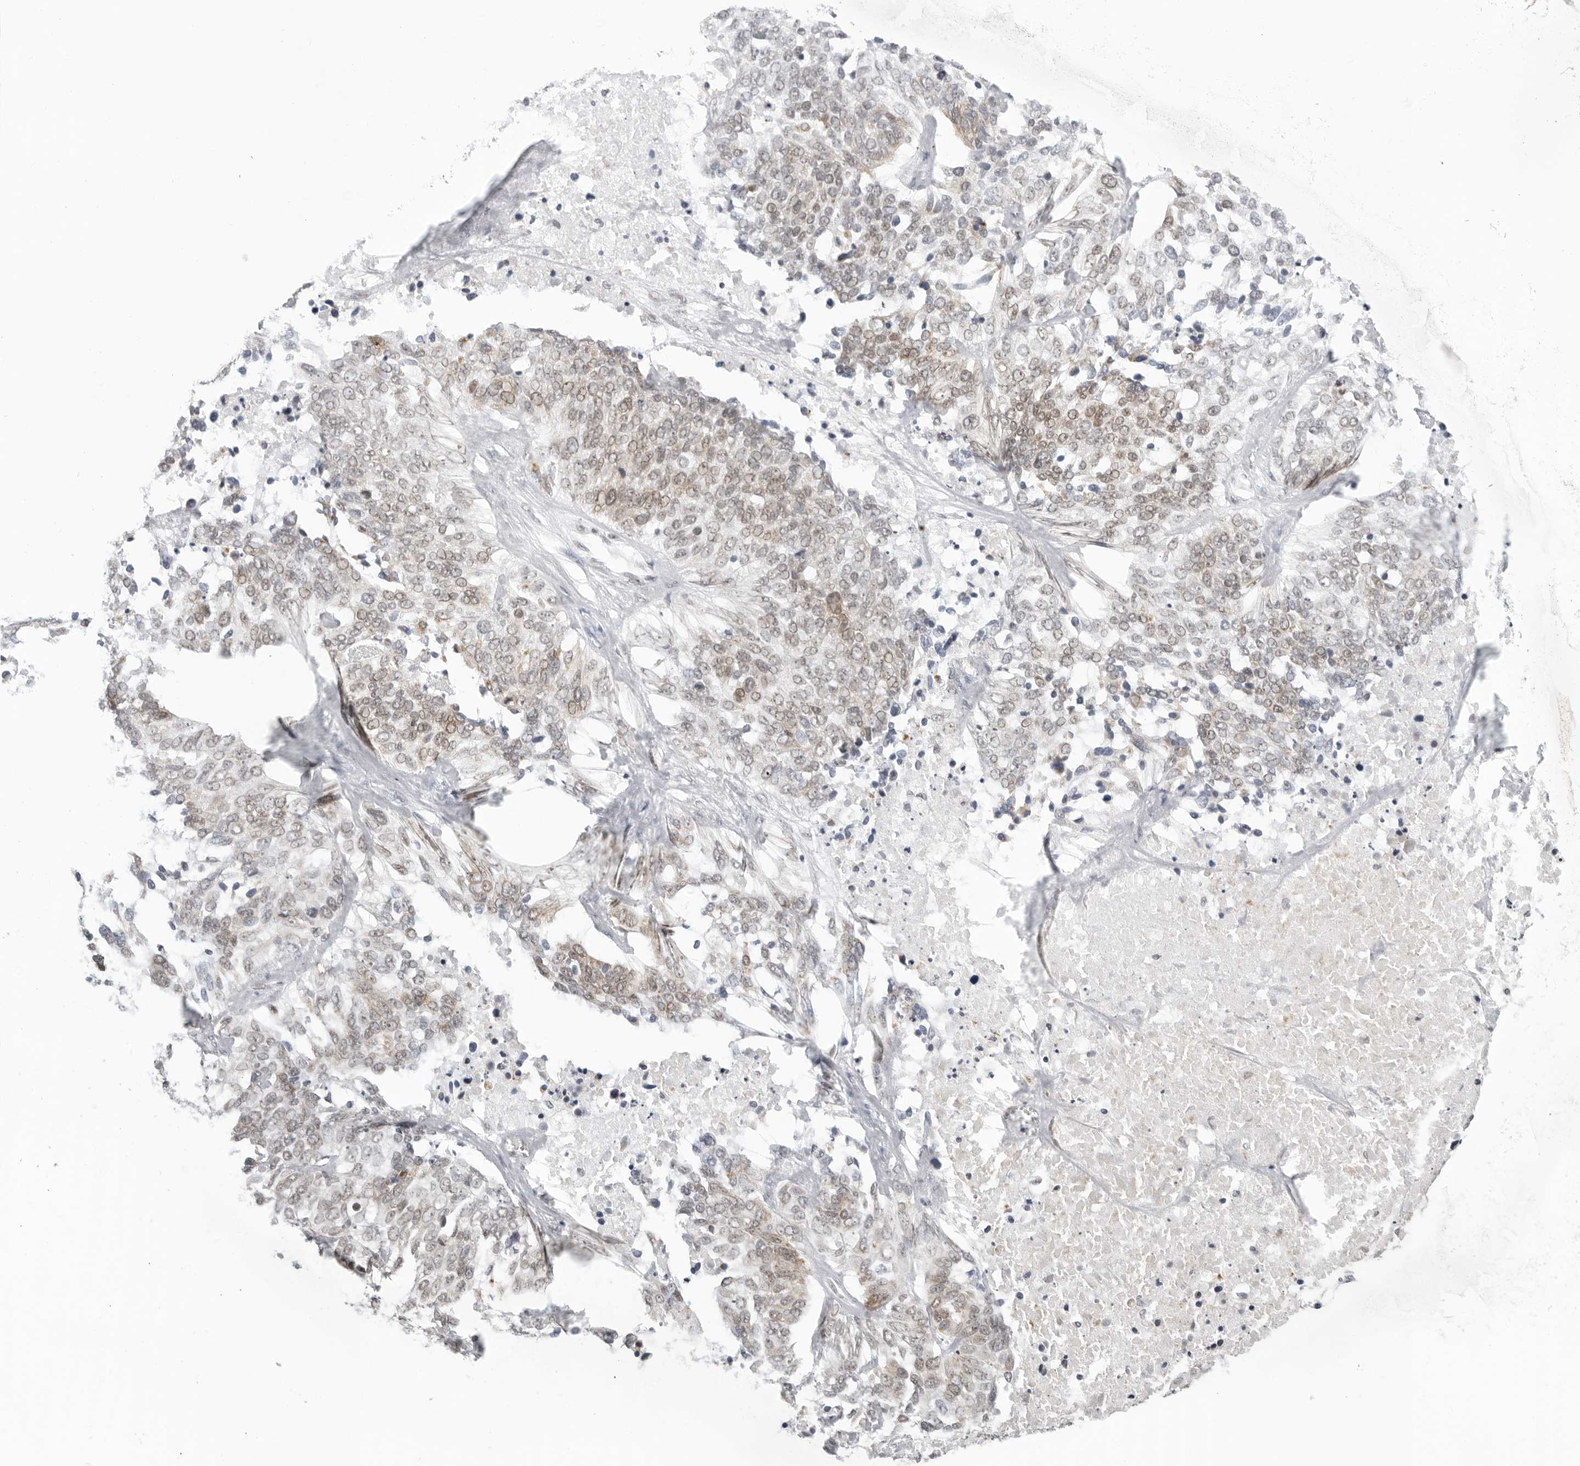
{"staining": {"intensity": "weak", "quantity": ">75%", "location": "nuclear"}, "tissue": "ovarian cancer", "cell_type": "Tumor cells", "image_type": "cancer", "snomed": [{"axis": "morphology", "description": "Cystadenocarcinoma, serous, NOS"}, {"axis": "topography", "description": "Ovary"}], "caption": "Approximately >75% of tumor cells in ovarian cancer (serous cystadenocarcinoma) demonstrate weak nuclear protein positivity as visualized by brown immunohistochemical staining.", "gene": "FOXK2", "patient": {"sex": "female", "age": 44}}